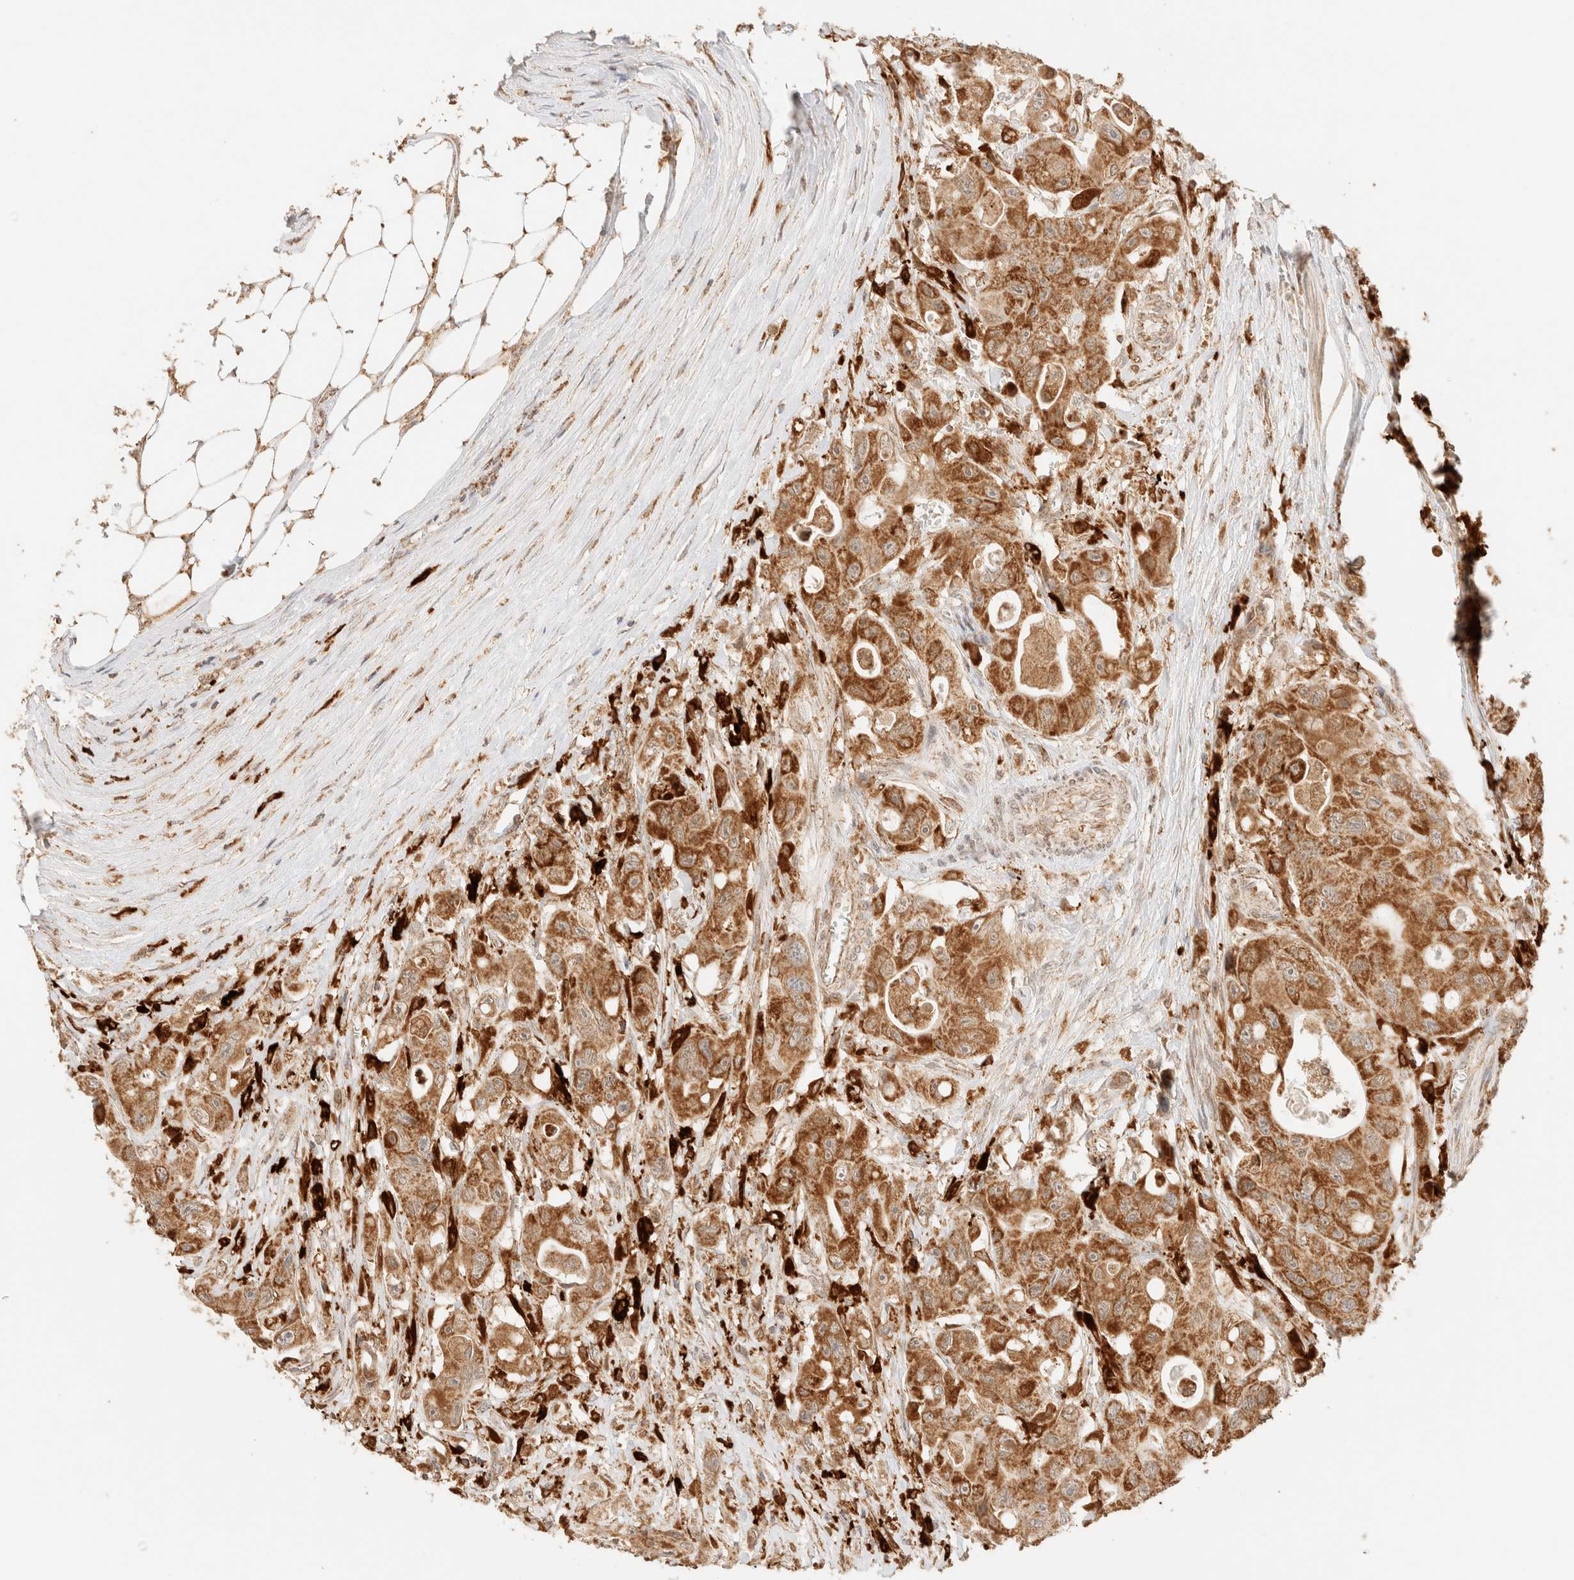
{"staining": {"intensity": "moderate", "quantity": ">75%", "location": "cytoplasmic/membranous"}, "tissue": "colorectal cancer", "cell_type": "Tumor cells", "image_type": "cancer", "snomed": [{"axis": "morphology", "description": "Adenocarcinoma, NOS"}, {"axis": "topography", "description": "Colon"}], "caption": "Immunohistochemical staining of human colorectal adenocarcinoma shows medium levels of moderate cytoplasmic/membranous protein staining in approximately >75% of tumor cells.", "gene": "TACO1", "patient": {"sex": "female", "age": 46}}